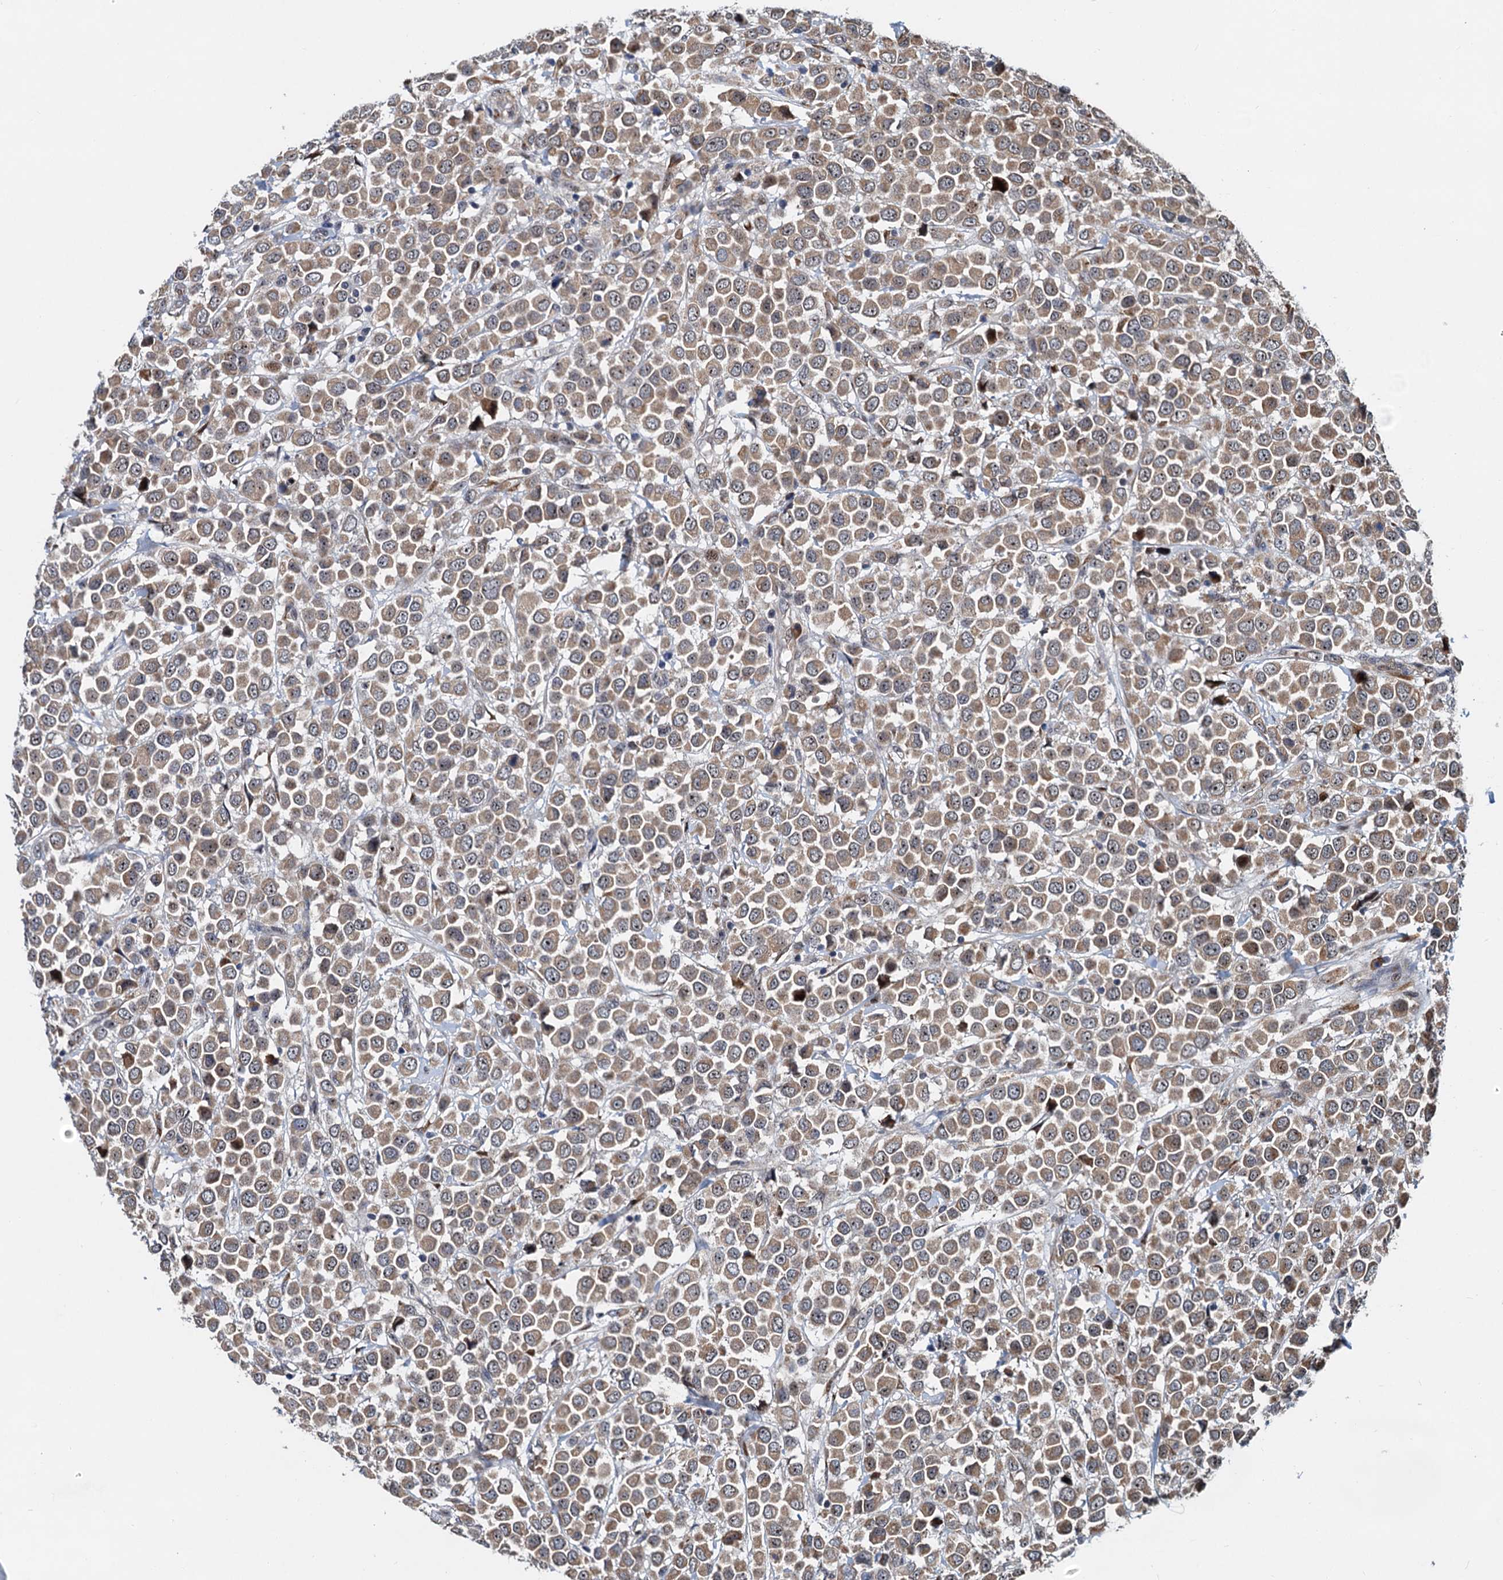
{"staining": {"intensity": "moderate", "quantity": ">75%", "location": "cytoplasmic/membranous"}, "tissue": "breast cancer", "cell_type": "Tumor cells", "image_type": "cancer", "snomed": [{"axis": "morphology", "description": "Duct carcinoma"}, {"axis": "topography", "description": "Breast"}], "caption": "About >75% of tumor cells in breast cancer (intraductal carcinoma) demonstrate moderate cytoplasmic/membranous protein staining as visualized by brown immunohistochemical staining.", "gene": "DNAJC21", "patient": {"sex": "female", "age": 61}}